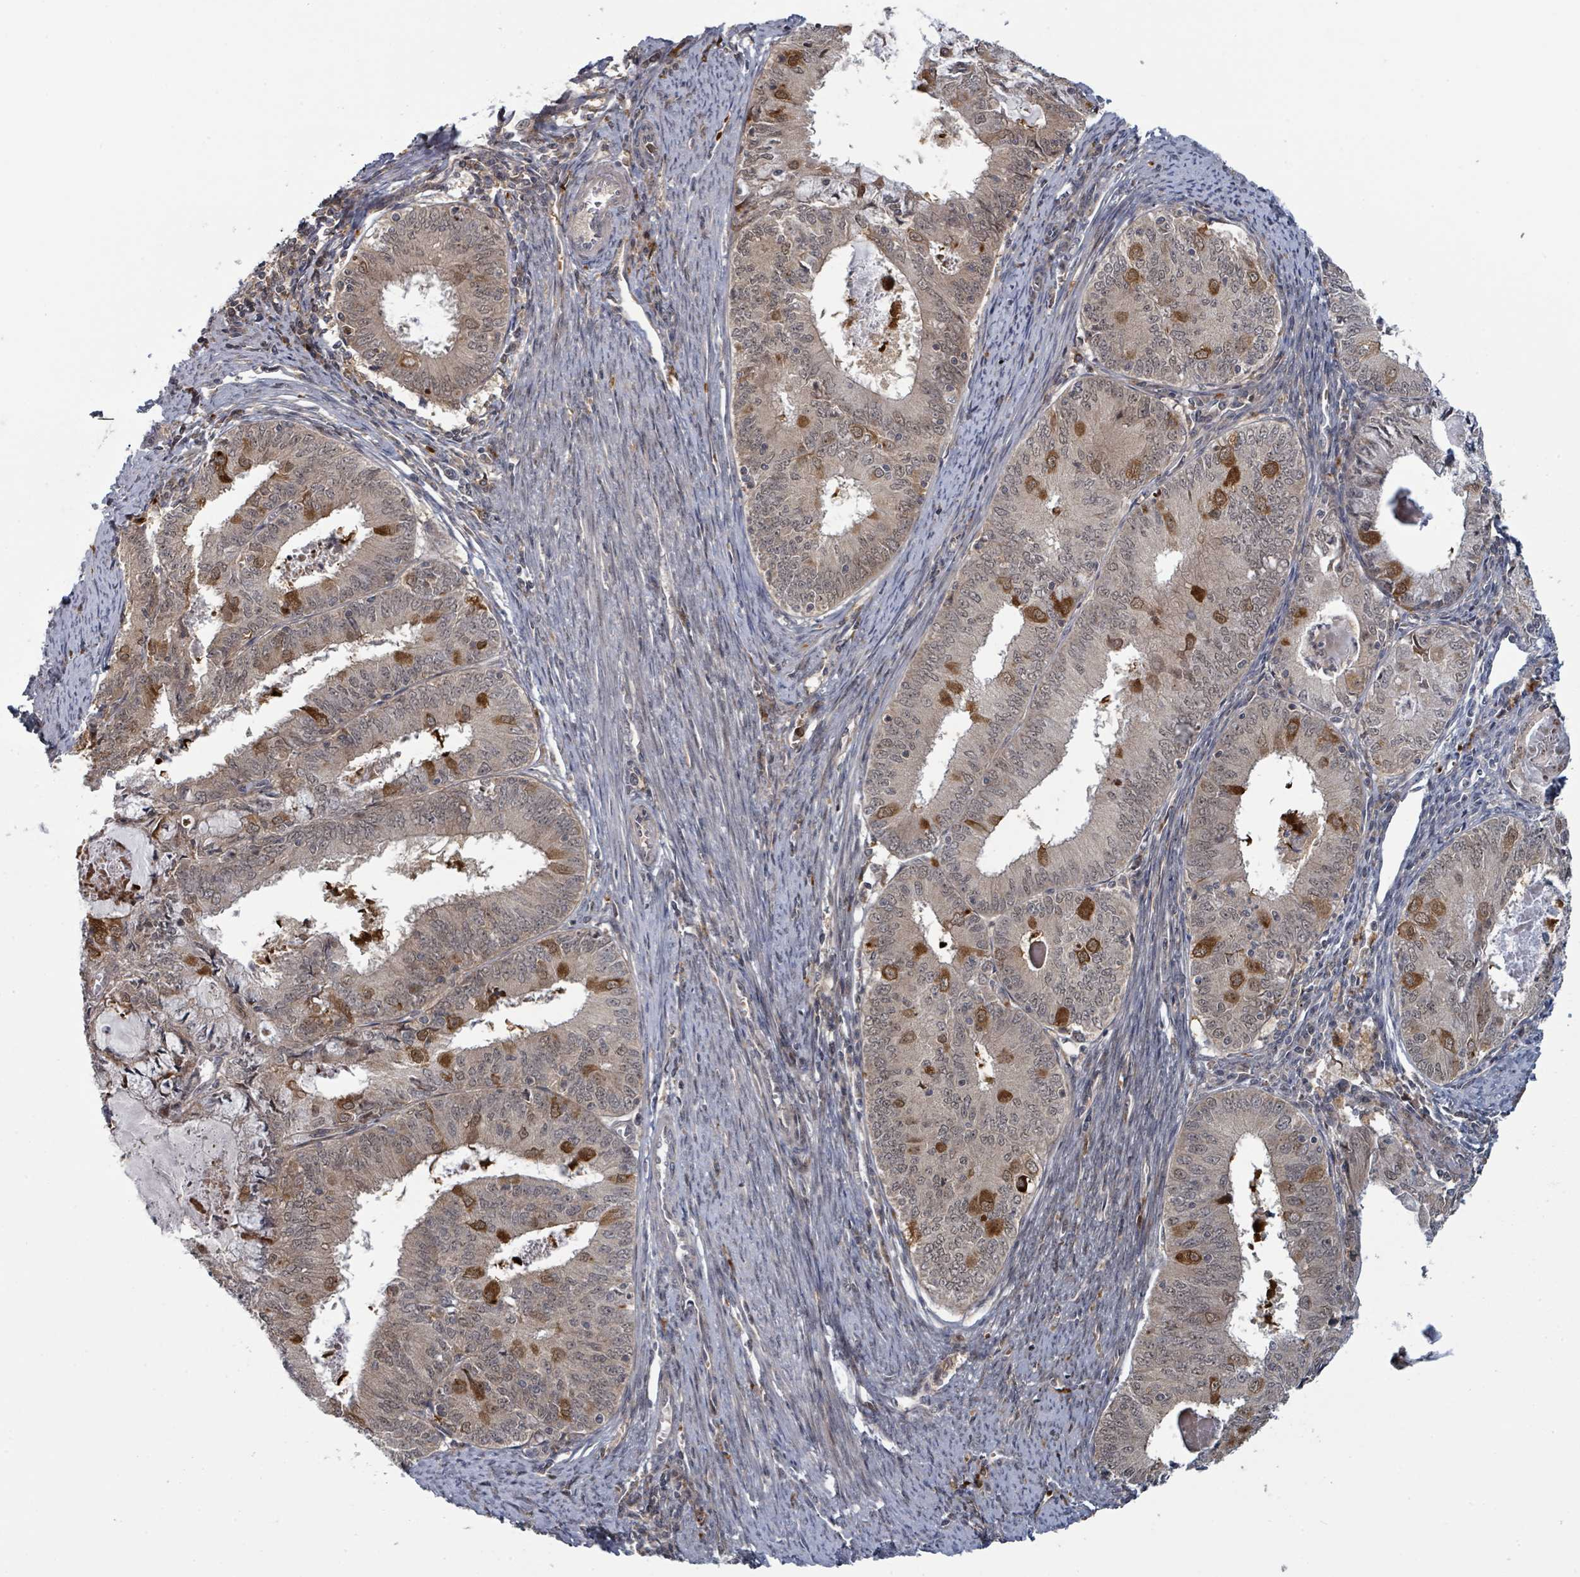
{"staining": {"intensity": "strong", "quantity": "<25%", "location": "cytoplasmic/membranous,nuclear"}, "tissue": "endometrial cancer", "cell_type": "Tumor cells", "image_type": "cancer", "snomed": [{"axis": "morphology", "description": "Adenocarcinoma, NOS"}, {"axis": "topography", "description": "Endometrium"}], "caption": "Endometrial cancer stained with a protein marker displays strong staining in tumor cells.", "gene": "GTF3C1", "patient": {"sex": "female", "age": 57}}